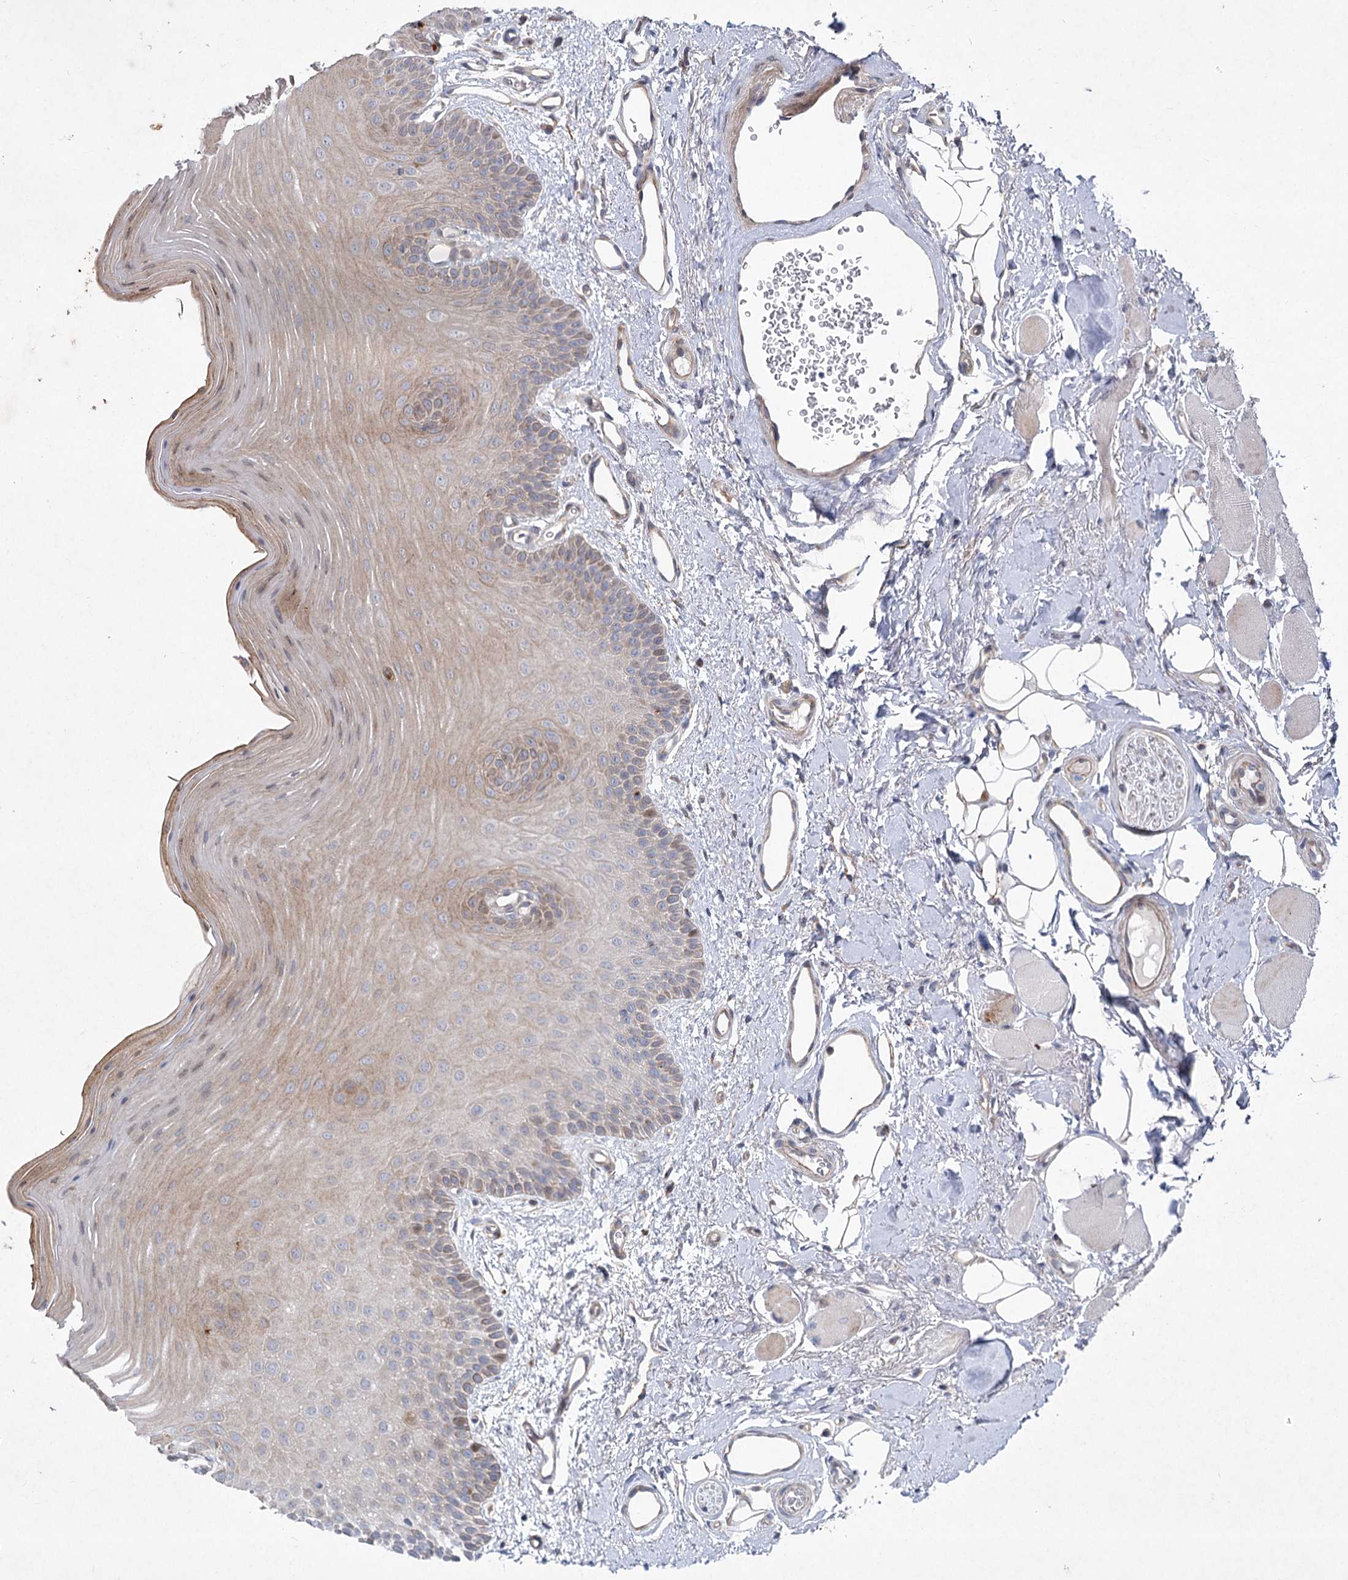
{"staining": {"intensity": "moderate", "quantity": ">75%", "location": "cytoplasmic/membranous"}, "tissue": "oral mucosa", "cell_type": "Squamous epithelial cells", "image_type": "normal", "snomed": [{"axis": "morphology", "description": "Normal tissue, NOS"}, {"axis": "topography", "description": "Oral tissue"}], "caption": "Protein staining demonstrates moderate cytoplasmic/membranous positivity in about >75% of squamous epithelial cells in normal oral mucosa.", "gene": "SH3BP5L", "patient": {"sex": "male", "age": 68}}